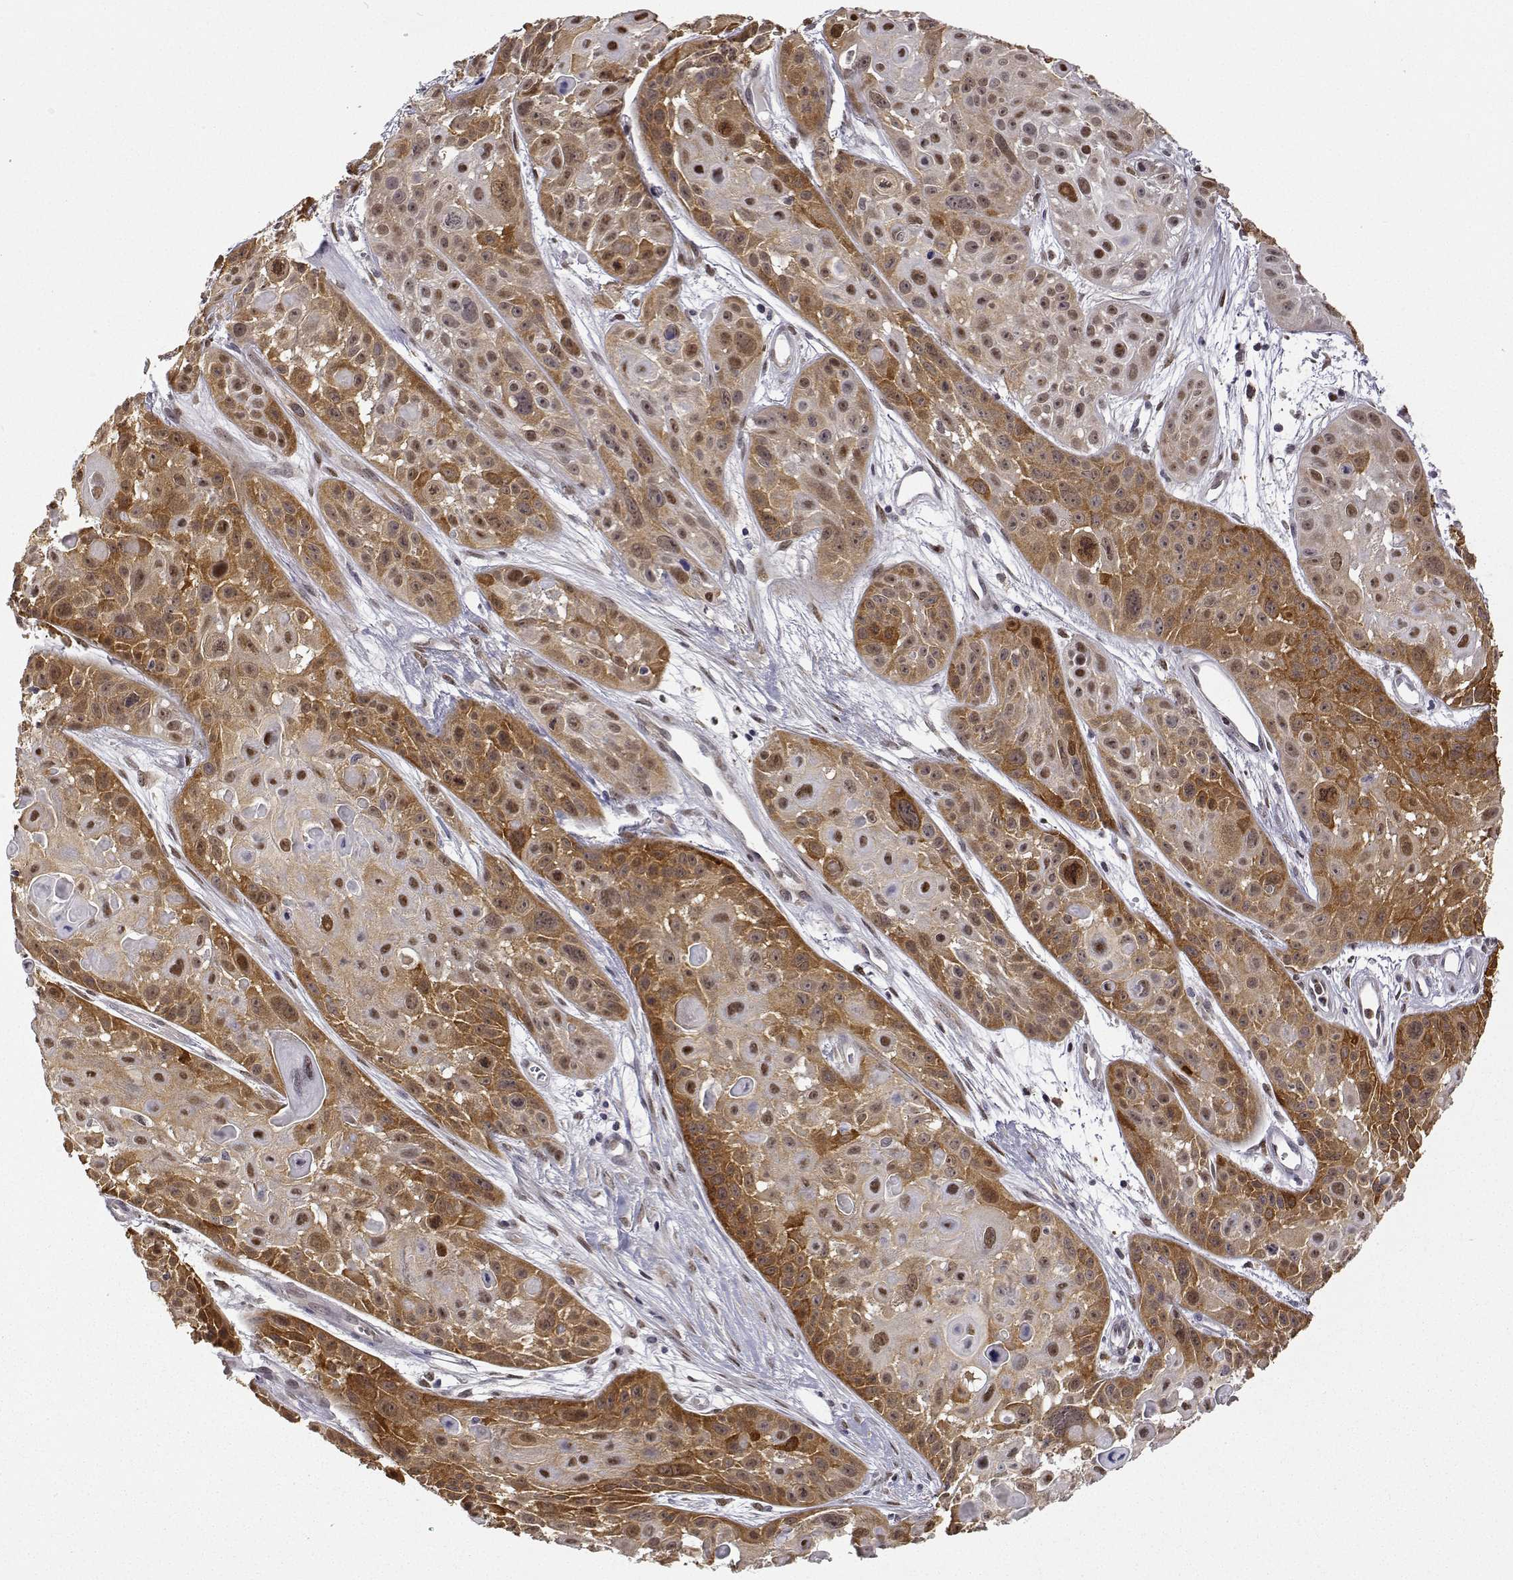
{"staining": {"intensity": "strong", "quantity": ">75%", "location": "cytoplasmic/membranous,nuclear"}, "tissue": "skin cancer", "cell_type": "Tumor cells", "image_type": "cancer", "snomed": [{"axis": "morphology", "description": "Squamous cell carcinoma, NOS"}, {"axis": "topography", "description": "Skin"}, {"axis": "topography", "description": "Anal"}], "caption": "The immunohistochemical stain labels strong cytoplasmic/membranous and nuclear expression in tumor cells of skin cancer (squamous cell carcinoma) tissue.", "gene": "PHGDH", "patient": {"sex": "female", "age": 75}}